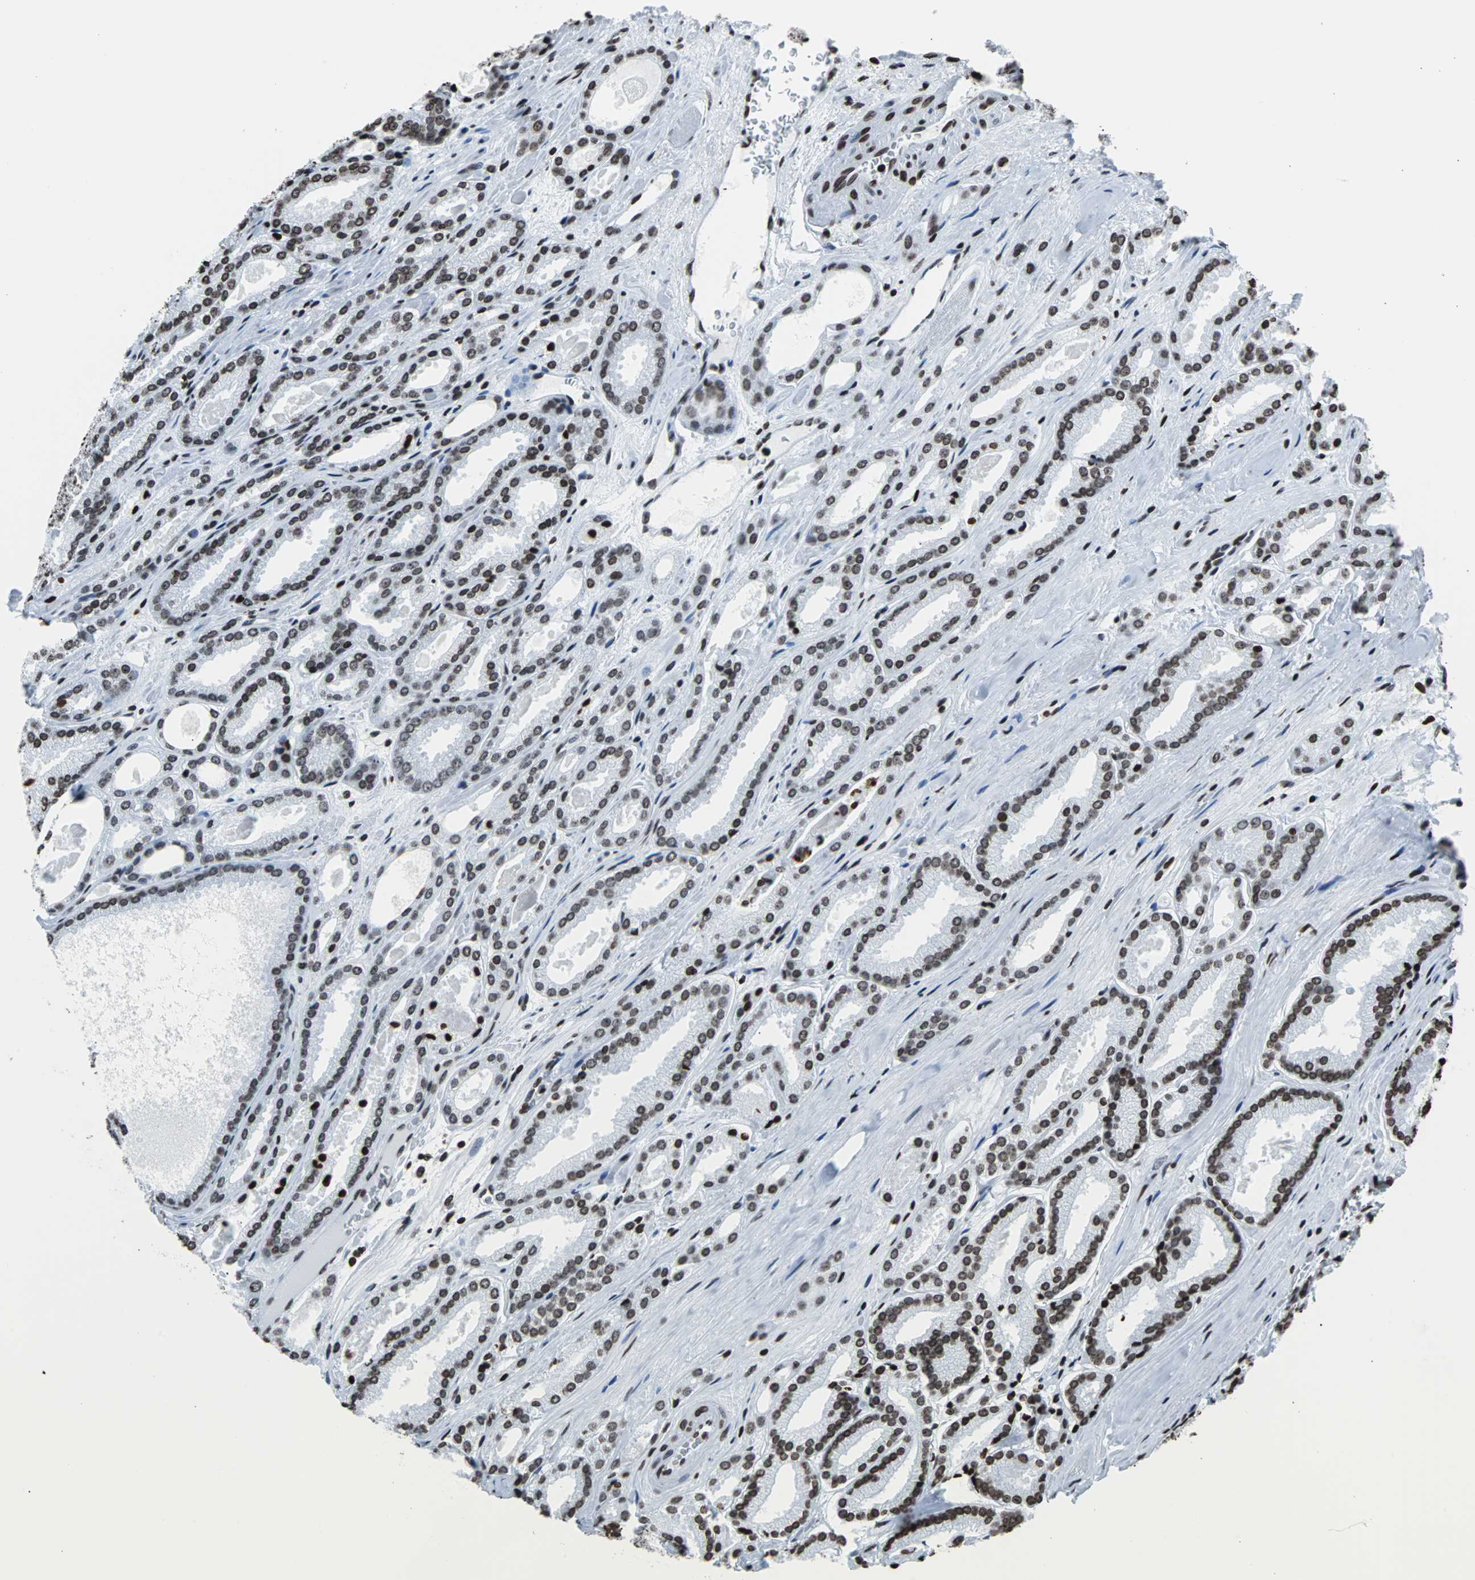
{"staining": {"intensity": "strong", "quantity": ">75%", "location": "nuclear"}, "tissue": "prostate cancer", "cell_type": "Tumor cells", "image_type": "cancer", "snomed": [{"axis": "morphology", "description": "Adenocarcinoma, Low grade"}, {"axis": "topography", "description": "Prostate"}], "caption": "This photomicrograph exhibits IHC staining of prostate cancer (low-grade adenocarcinoma), with high strong nuclear positivity in approximately >75% of tumor cells.", "gene": "H2BC18", "patient": {"sex": "male", "age": 59}}